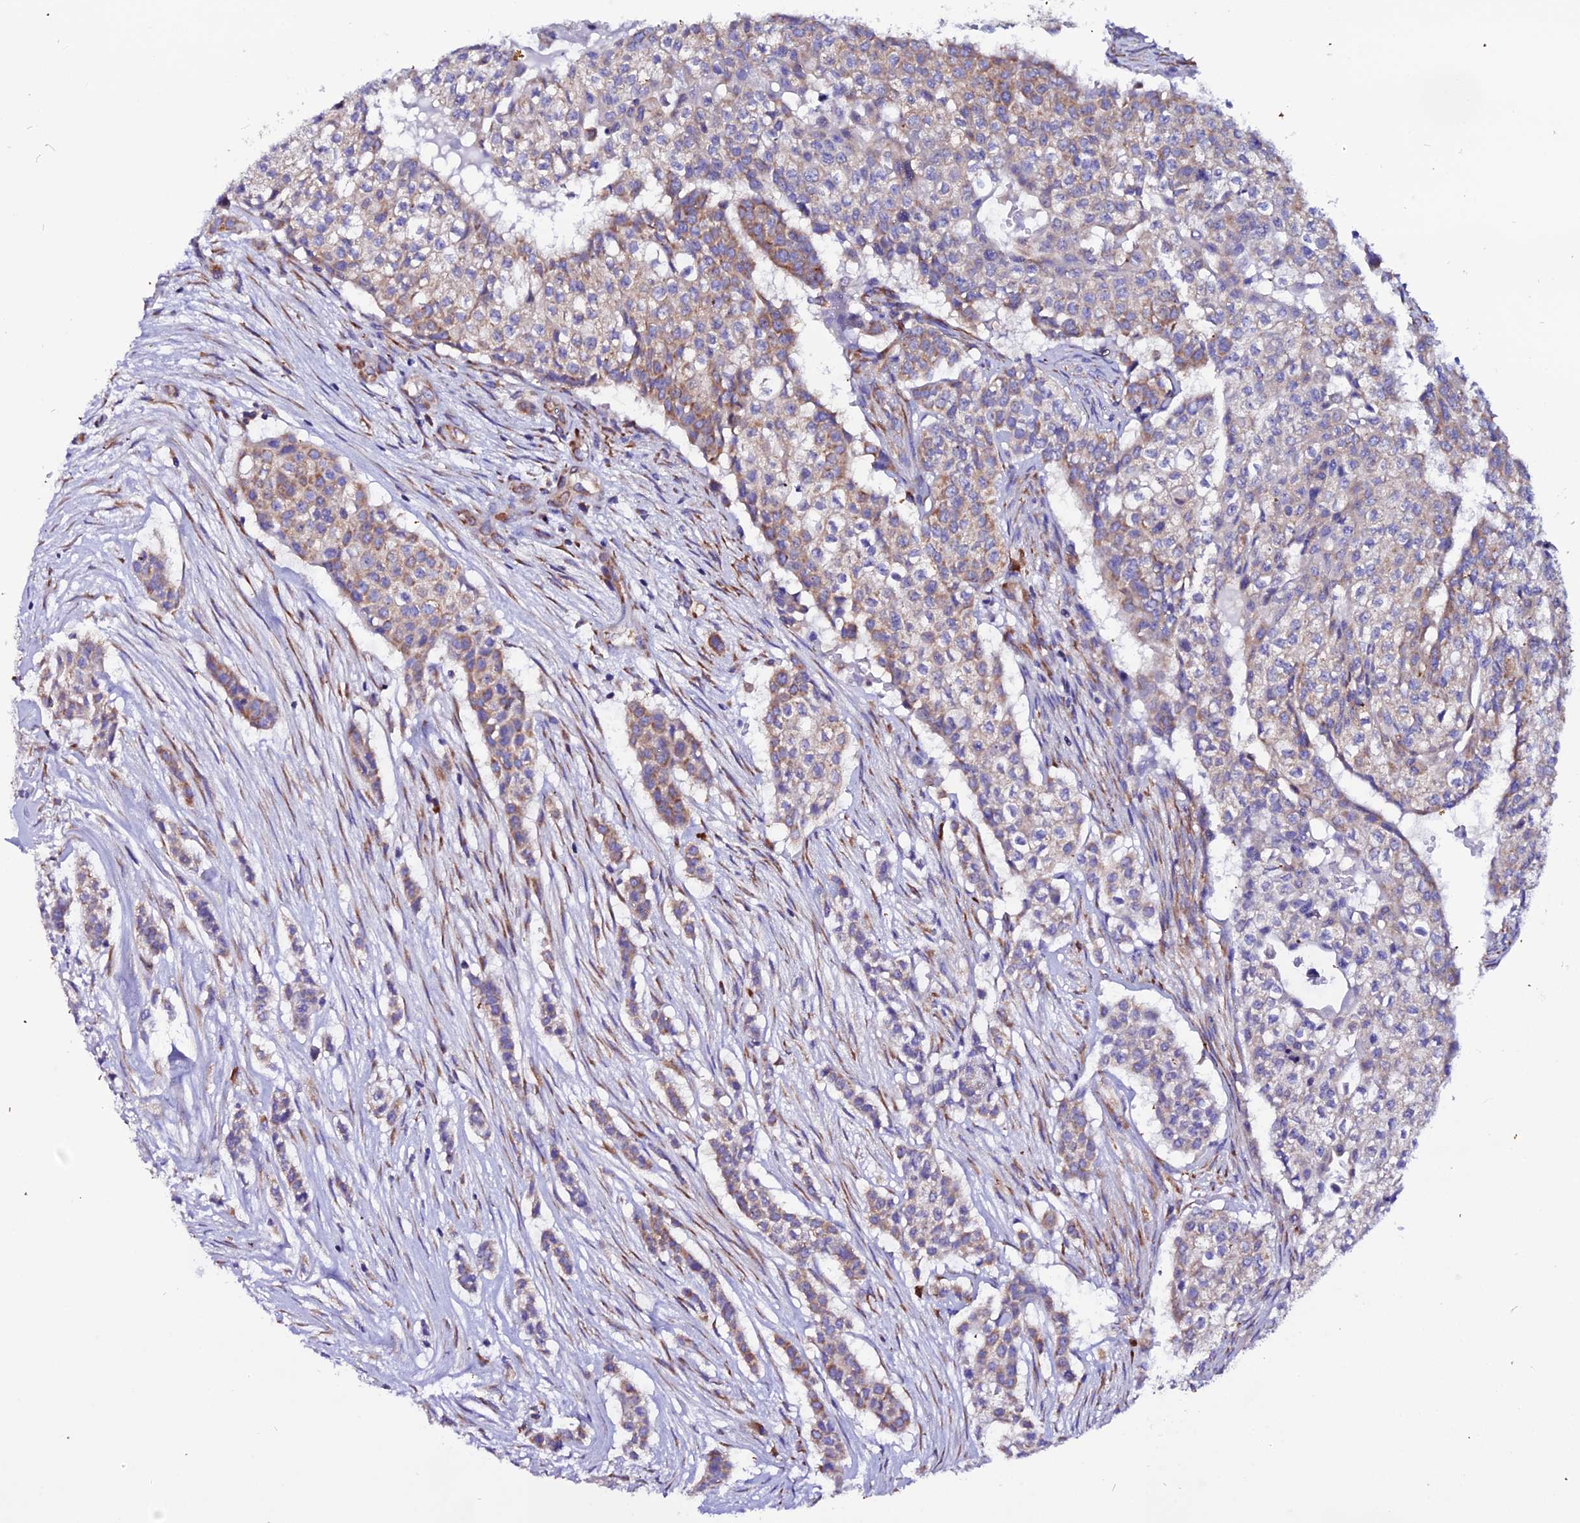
{"staining": {"intensity": "moderate", "quantity": "25%-75%", "location": "cytoplasmic/membranous"}, "tissue": "head and neck cancer", "cell_type": "Tumor cells", "image_type": "cancer", "snomed": [{"axis": "morphology", "description": "Adenocarcinoma, NOS"}, {"axis": "topography", "description": "Head-Neck"}], "caption": "High-magnification brightfield microscopy of adenocarcinoma (head and neck) stained with DAB (brown) and counterstained with hematoxylin (blue). tumor cells exhibit moderate cytoplasmic/membranous staining is present in about25%-75% of cells. (Brightfield microscopy of DAB IHC at high magnification).", "gene": "EEF1G", "patient": {"sex": "male", "age": 81}}